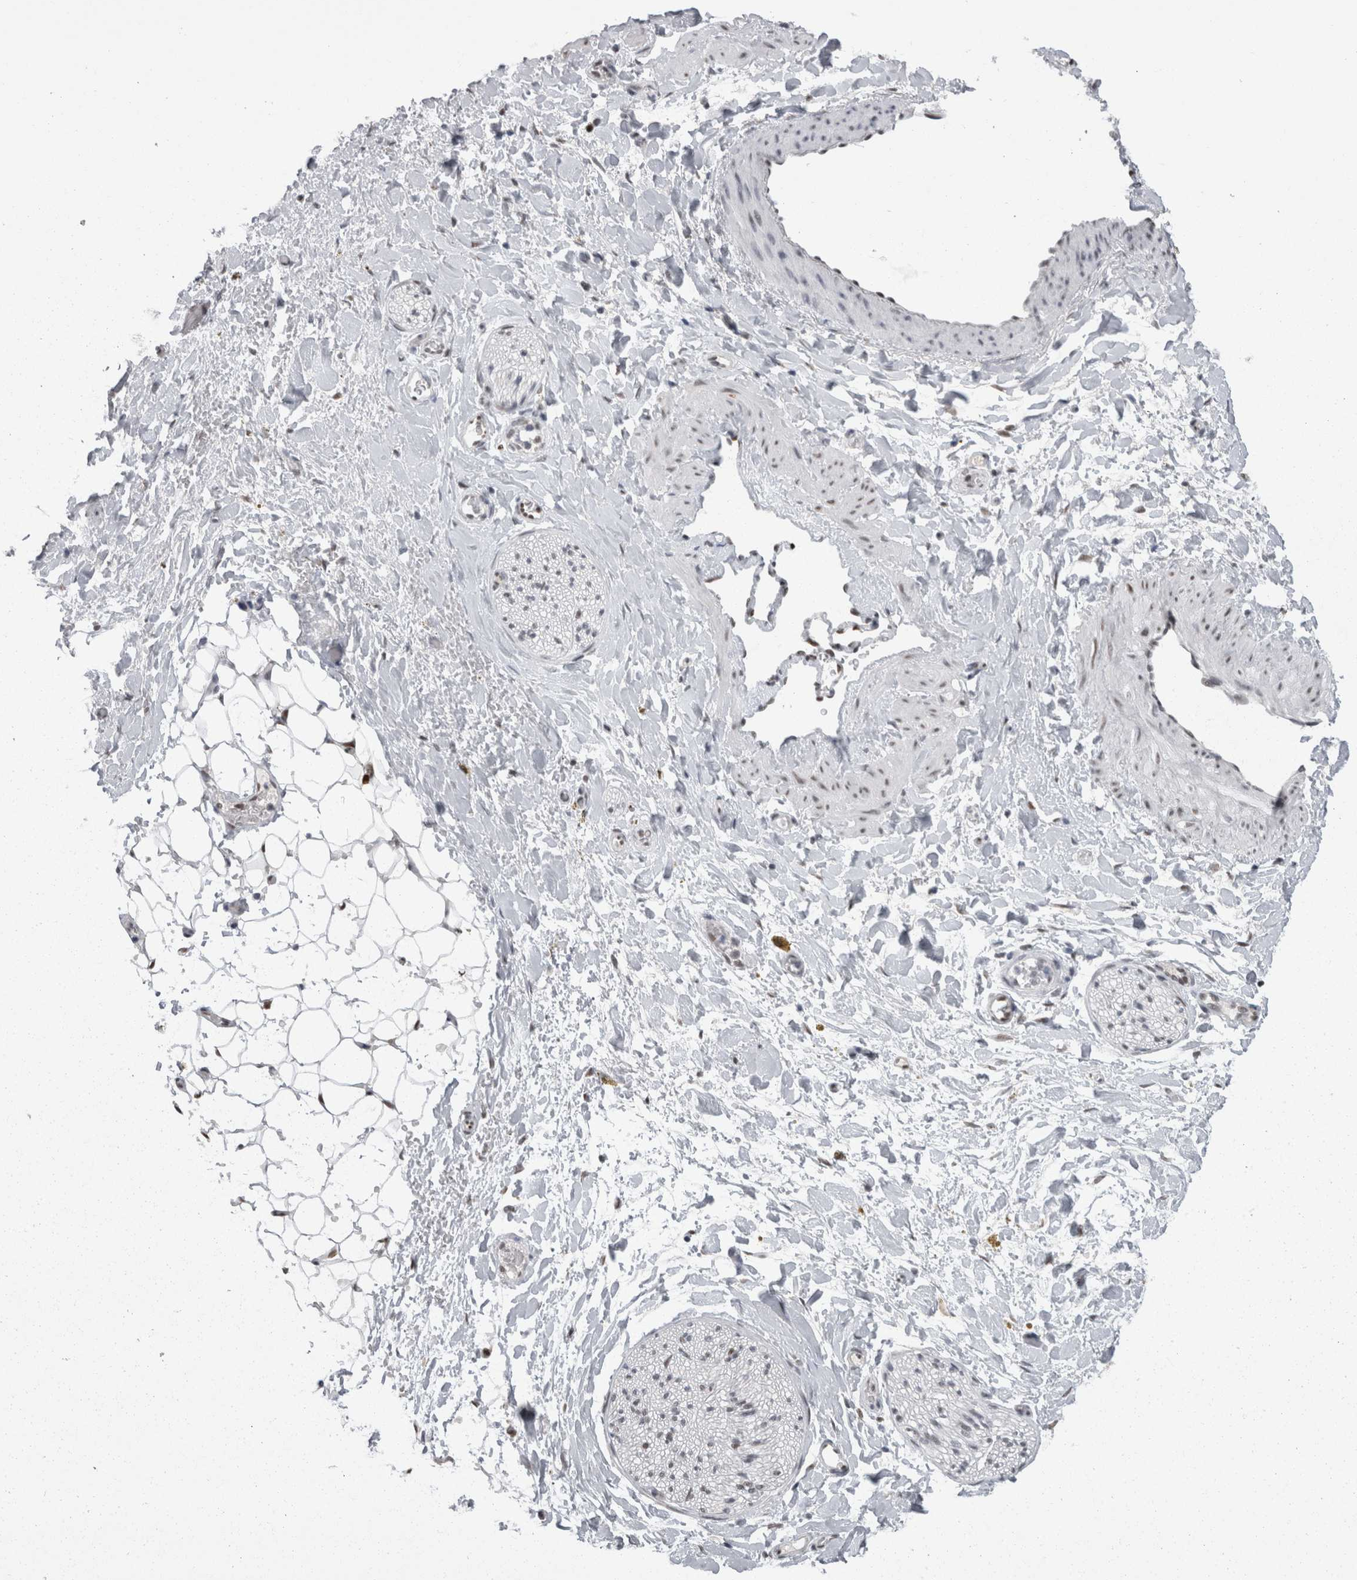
{"staining": {"intensity": "moderate", "quantity": ">75%", "location": "nuclear"}, "tissue": "adipose tissue", "cell_type": "Adipocytes", "image_type": "normal", "snomed": [{"axis": "morphology", "description": "Normal tissue, NOS"}, {"axis": "topography", "description": "Kidney"}, {"axis": "topography", "description": "Peripheral nerve tissue"}], "caption": "Normal adipose tissue was stained to show a protein in brown. There is medium levels of moderate nuclear positivity in approximately >75% of adipocytes.", "gene": "C1orf54", "patient": {"sex": "male", "age": 7}}